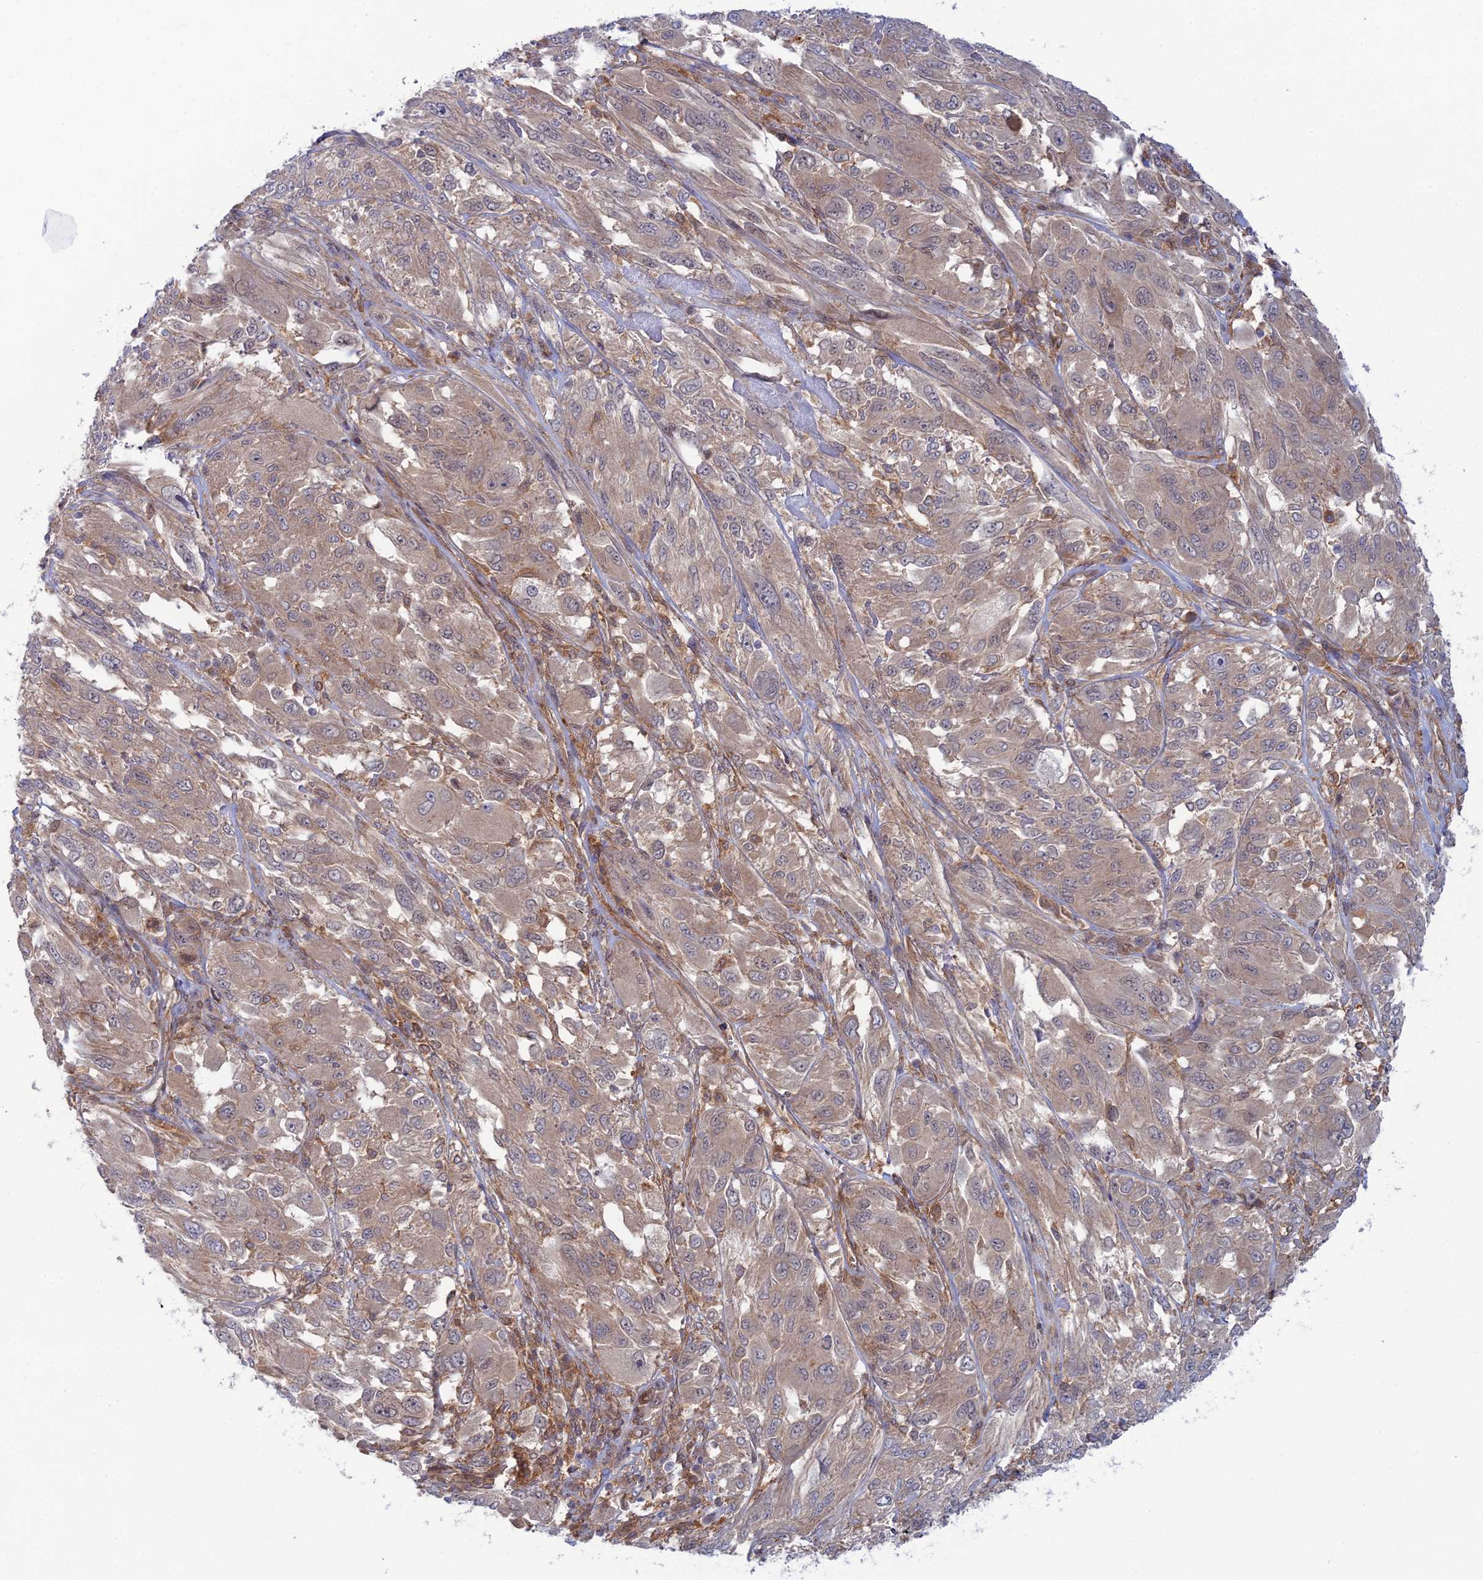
{"staining": {"intensity": "weak", "quantity": ">75%", "location": "cytoplasmic/membranous"}, "tissue": "melanoma", "cell_type": "Tumor cells", "image_type": "cancer", "snomed": [{"axis": "morphology", "description": "Malignant melanoma, NOS"}, {"axis": "topography", "description": "Skin"}], "caption": "Immunohistochemistry (IHC) image of neoplastic tissue: melanoma stained using IHC displays low levels of weak protein expression localized specifically in the cytoplasmic/membranous of tumor cells, appearing as a cytoplasmic/membranous brown color.", "gene": "ABHD1", "patient": {"sex": "female", "age": 91}}